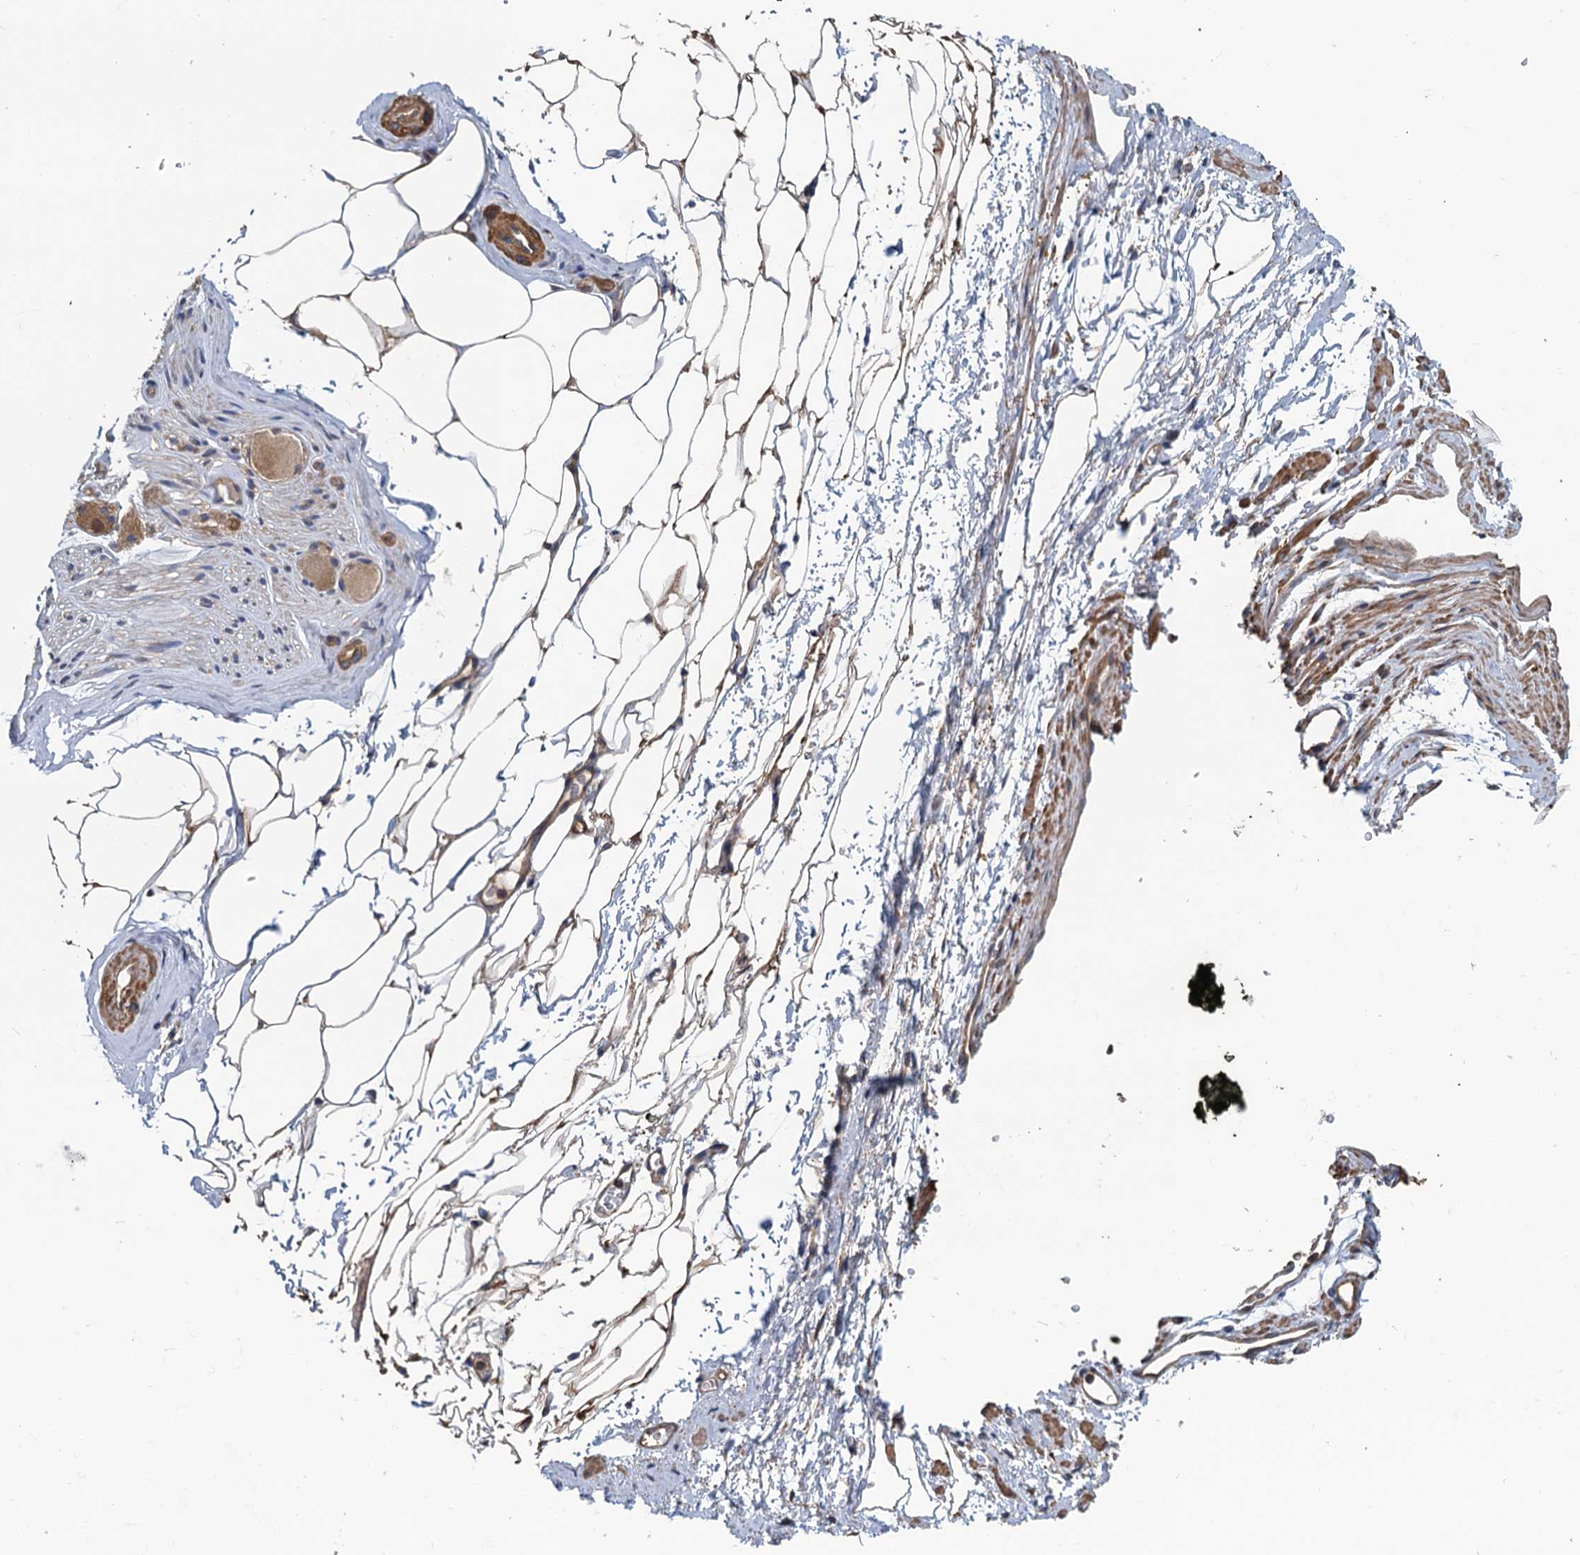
{"staining": {"intensity": "weak", "quantity": ">75%", "location": "cytoplasmic/membranous"}, "tissue": "adipose tissue", "cell_type": "Adipocytes", "image_type": "normal", "snomed": [{"axis": "morphology", "description": "Normal tissue, NOS"}, {"axis": "morphology", "description": "Adenocarcinoma, Low grade"}, {"axis": "topography", "description": "Prostate"}, {"axis": "topography", "description": "Peripheral nerve tissue"}], "caption": "Immunohistochemistry staining of benign adipose tissue, which shows low levels of weak cytoplasmic/membranous positivity in approximately >75% of adipocytes indicating weak cytoplasmic/membranous protein expression. The staining was performed using DAB (3,3'-diaminobenzidine) (brown) for protein detection and nuclei were counterstained in hematoxylin (blue).", "gene": "MEAK7", "patient": {"sex": "male", "age": 63}}